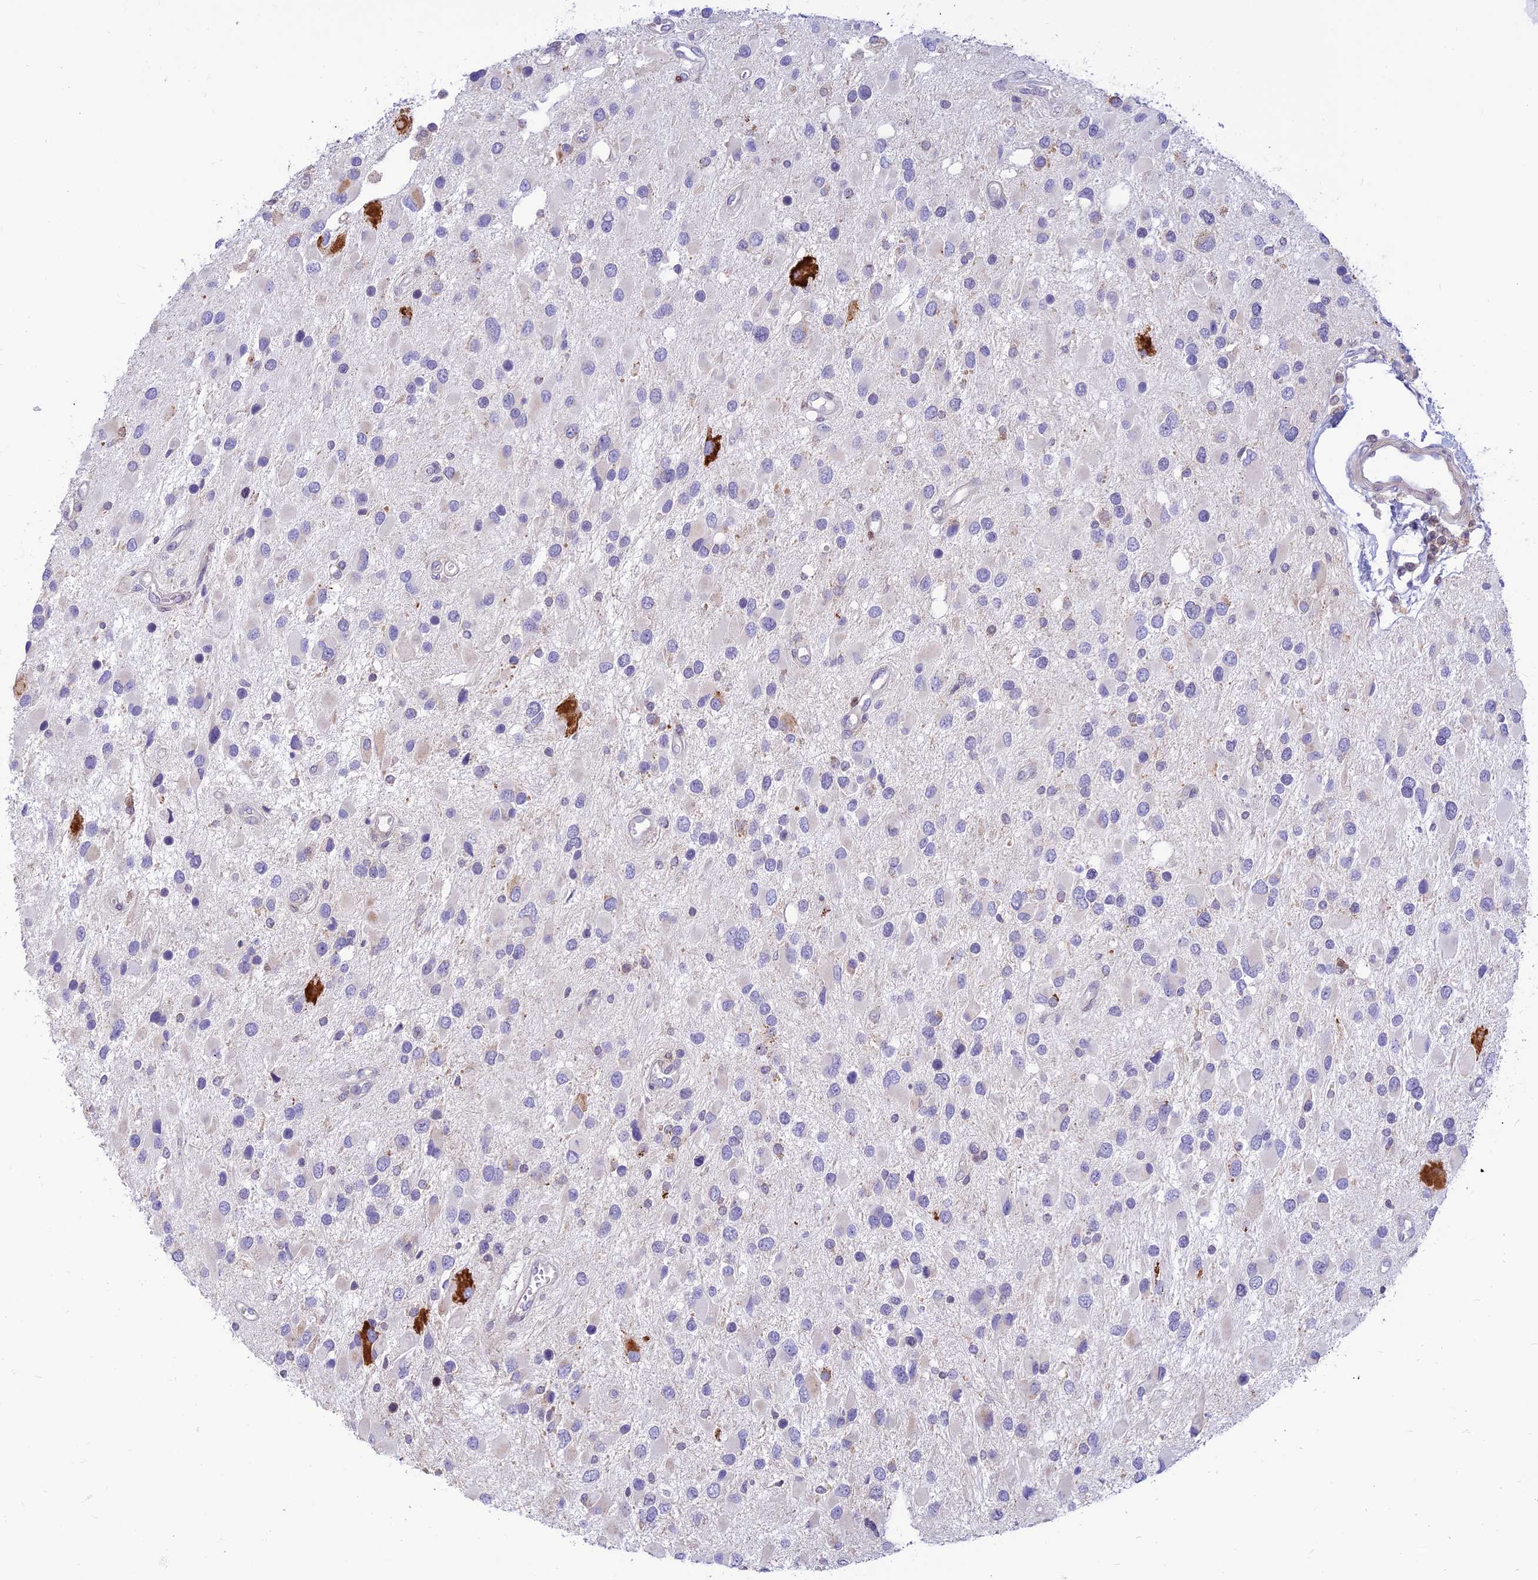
{"staining": {"intensity": "negative", "quantity": "none", "location": "none"}, "tissue": "glioma", "cell_type": "Tumor cells", "image_type": "cancer", "snomed": [{"axis": "morphology", "description": "Glioma, malignant, High grade"}, {"axis": "topography", "description": "Brain"}], "caption": "The image displays no staining of tumor cells in malignant glioma (high-grade).", "gene": "FAM186B", "patient": {"sex": "male", "age": 53}}